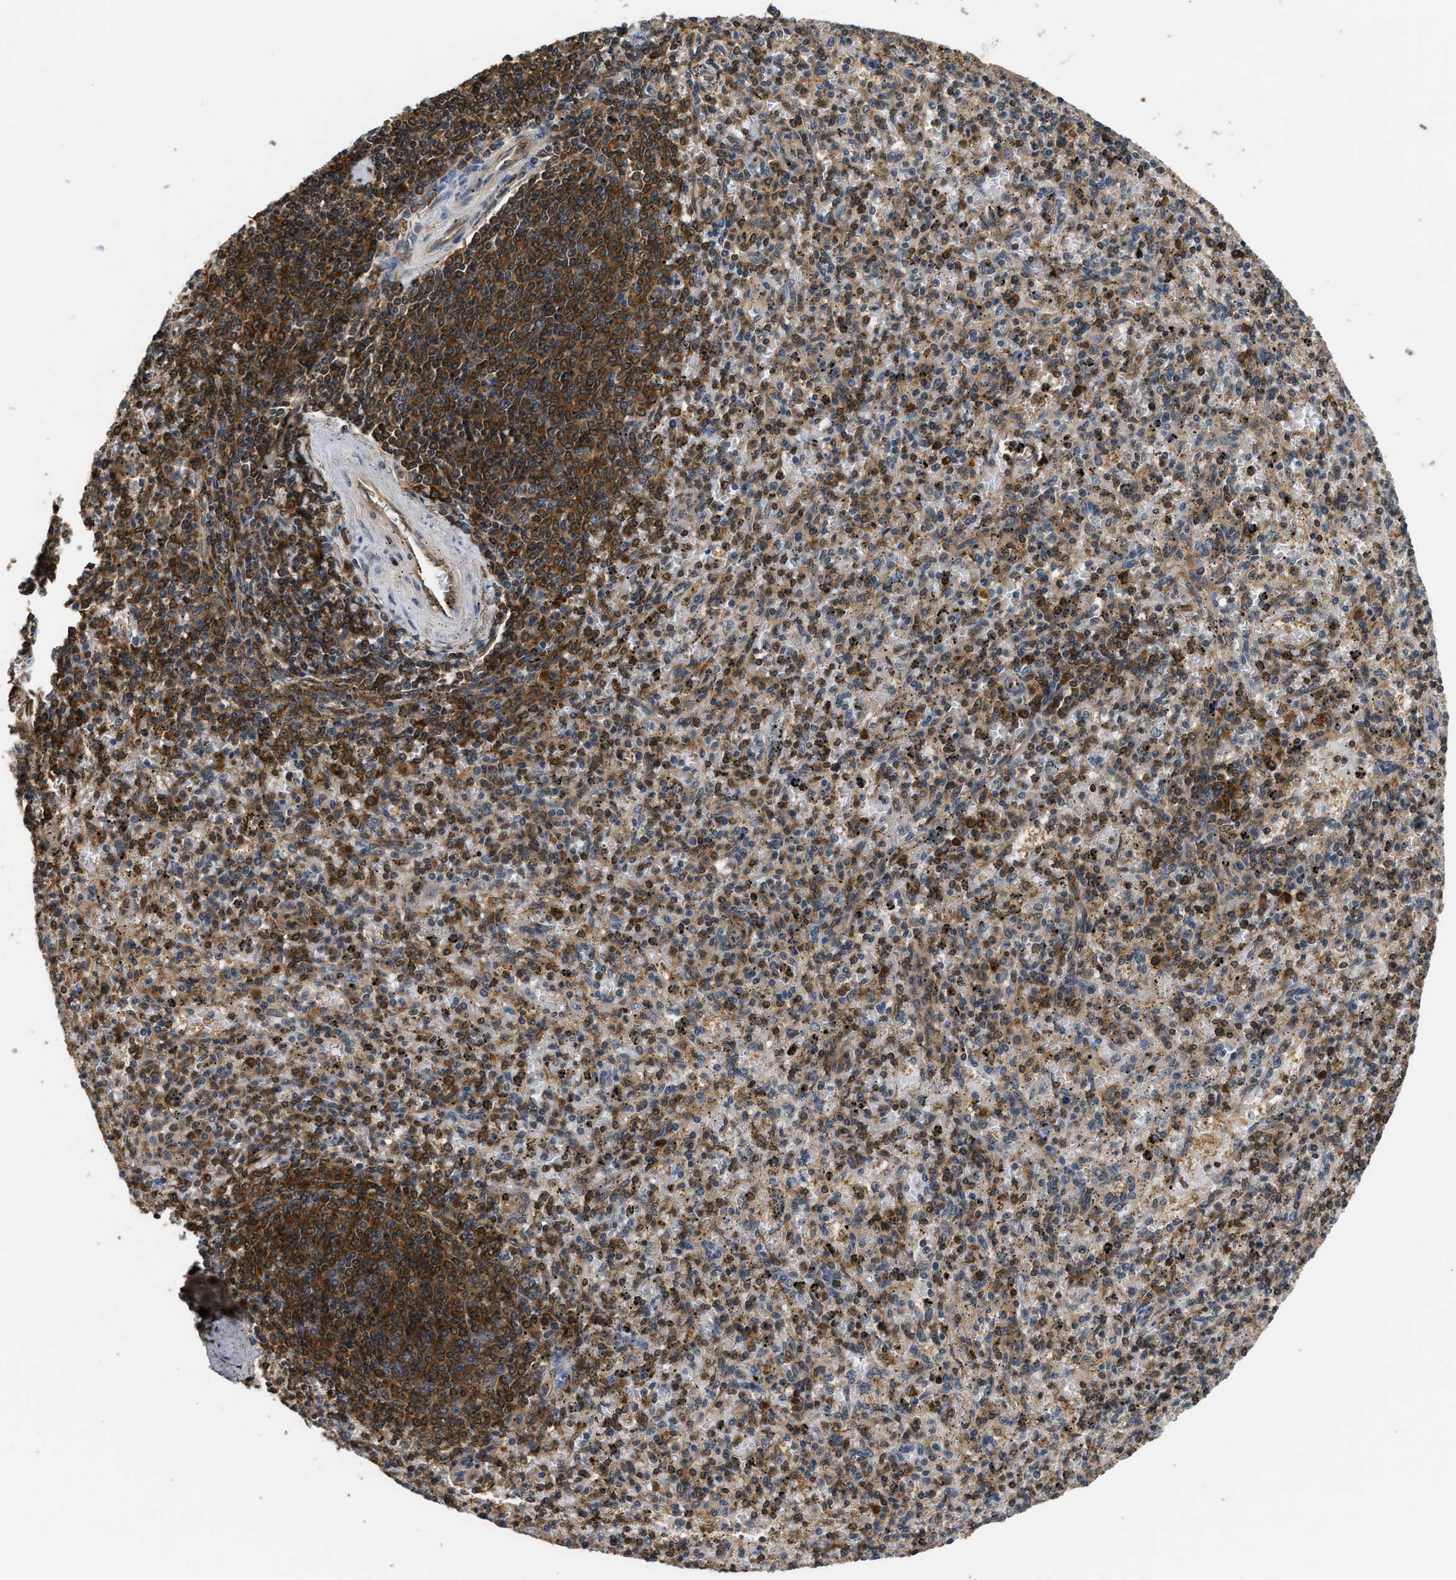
{"staining": {"intensity": "moderate", "quantity": ">75%", "location": "cytoplasmic/membranous"}, "tissue": "spleen", "cell_type": "Cells in red pulp", "image_type": "normal", "snomed": [{"axis": "morphology", "description": "Normal tissue, NOS"}, {"axis": "topography", "description": "Spleen"}], "caption": "IHC of normal human spleen displays medium levels of moderate cytoplasmic/membranous expression in about >75% of cells in red pulp.", "gene": "DNAJC2", "patient": {"sex": "male", "age": 72}}